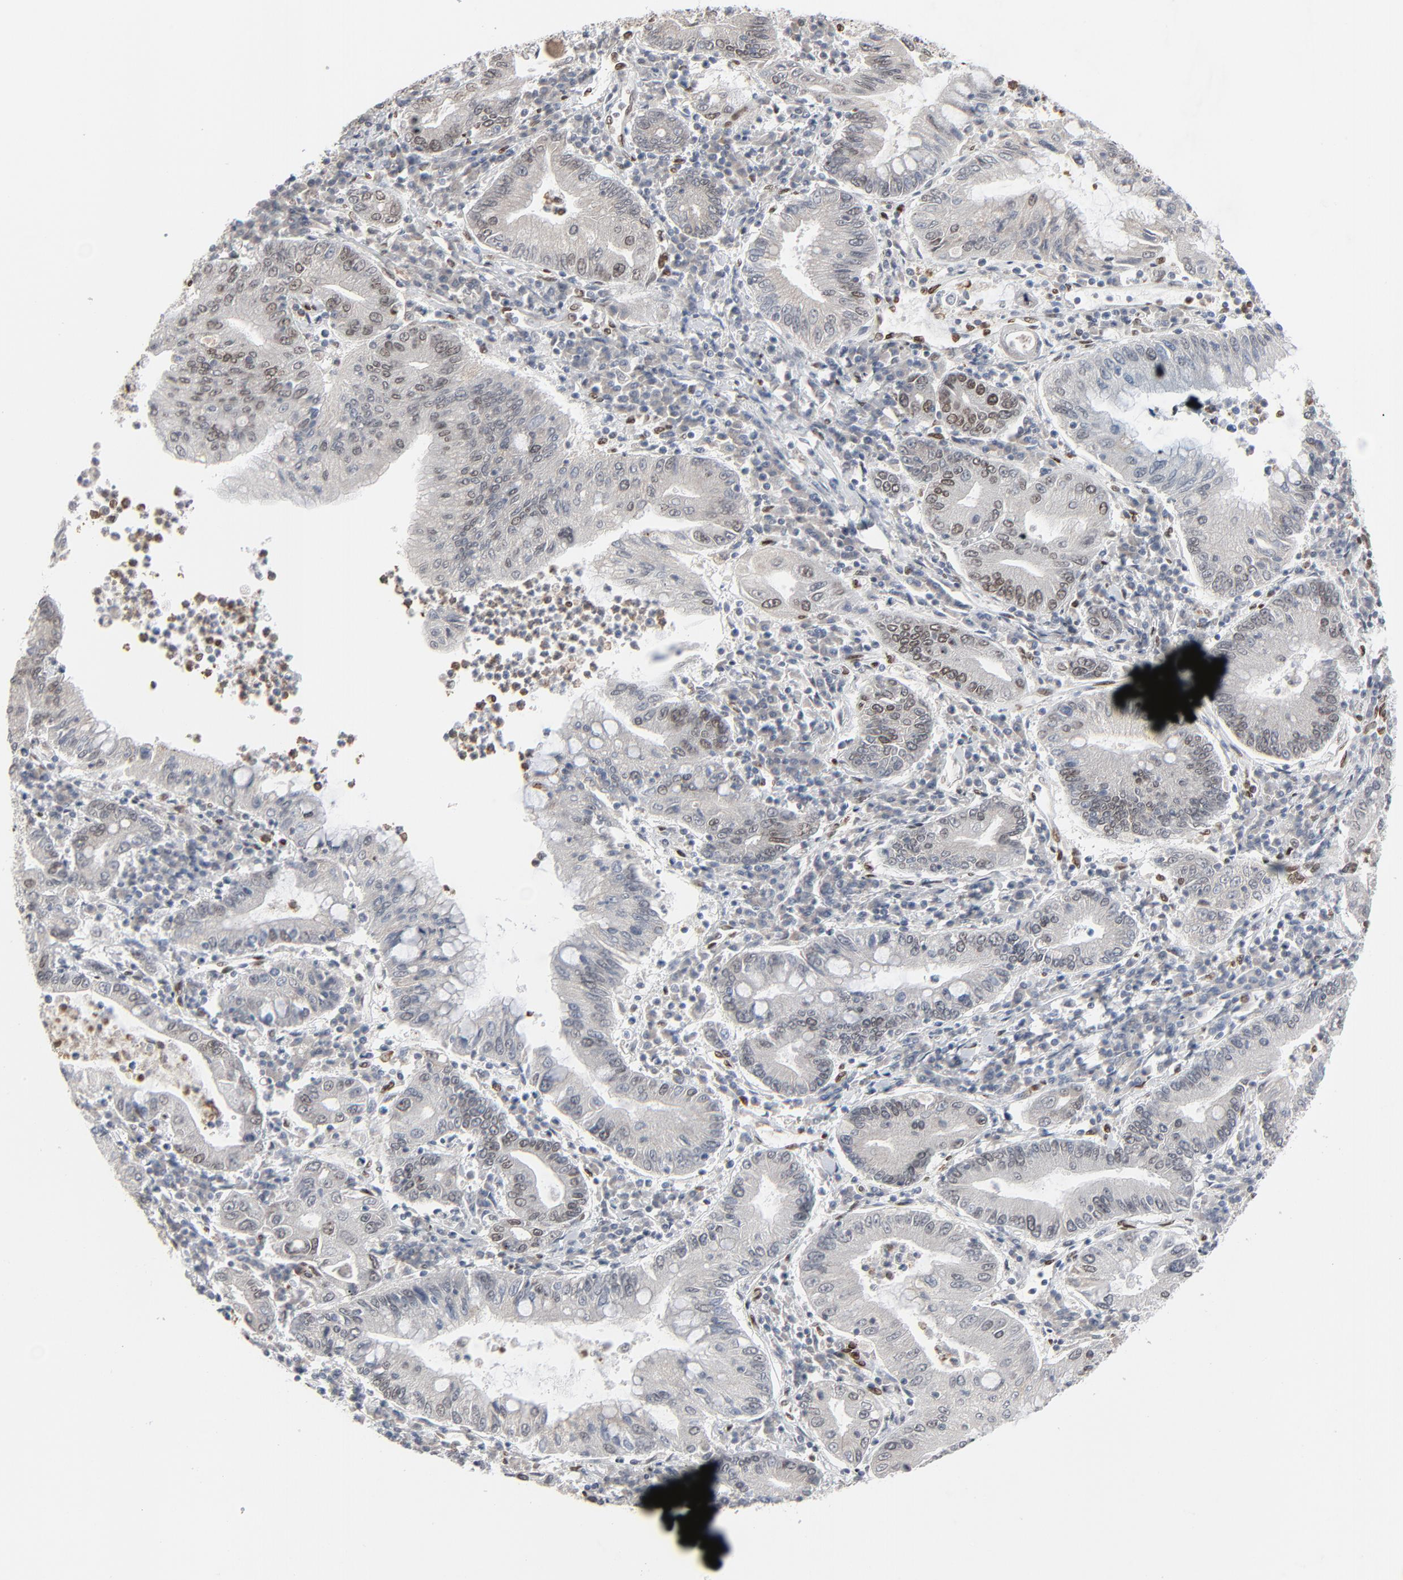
{"staining": {"intensity": "moderate", "quantity": "<25%", "location": "nuclear"}, "tissue": "stomach cancer", "cell_type": "Tumor cells", "image_type": "cancer", "snomed": [{"axis": "morphology", "description": "Normal tissue, NOS"}, {"axis": "morphology", "description": "Adenocarcinoma, NOS"}, {"axis": "topography", "description": "Esophagus"}, {"axis": "topography", "description": "Stomach, upper"}, {"axis": "topography", "description": "Peripheral nerve tissue"}], "caption": "DAB immunohistochemical staining of stomach cancer (adenocarcinoma) demonstrates moderate nuclear protein expression in about <25% of tumor cells.", "gene": "CUX1", "patient": {"sex": "male", "age": 62}}